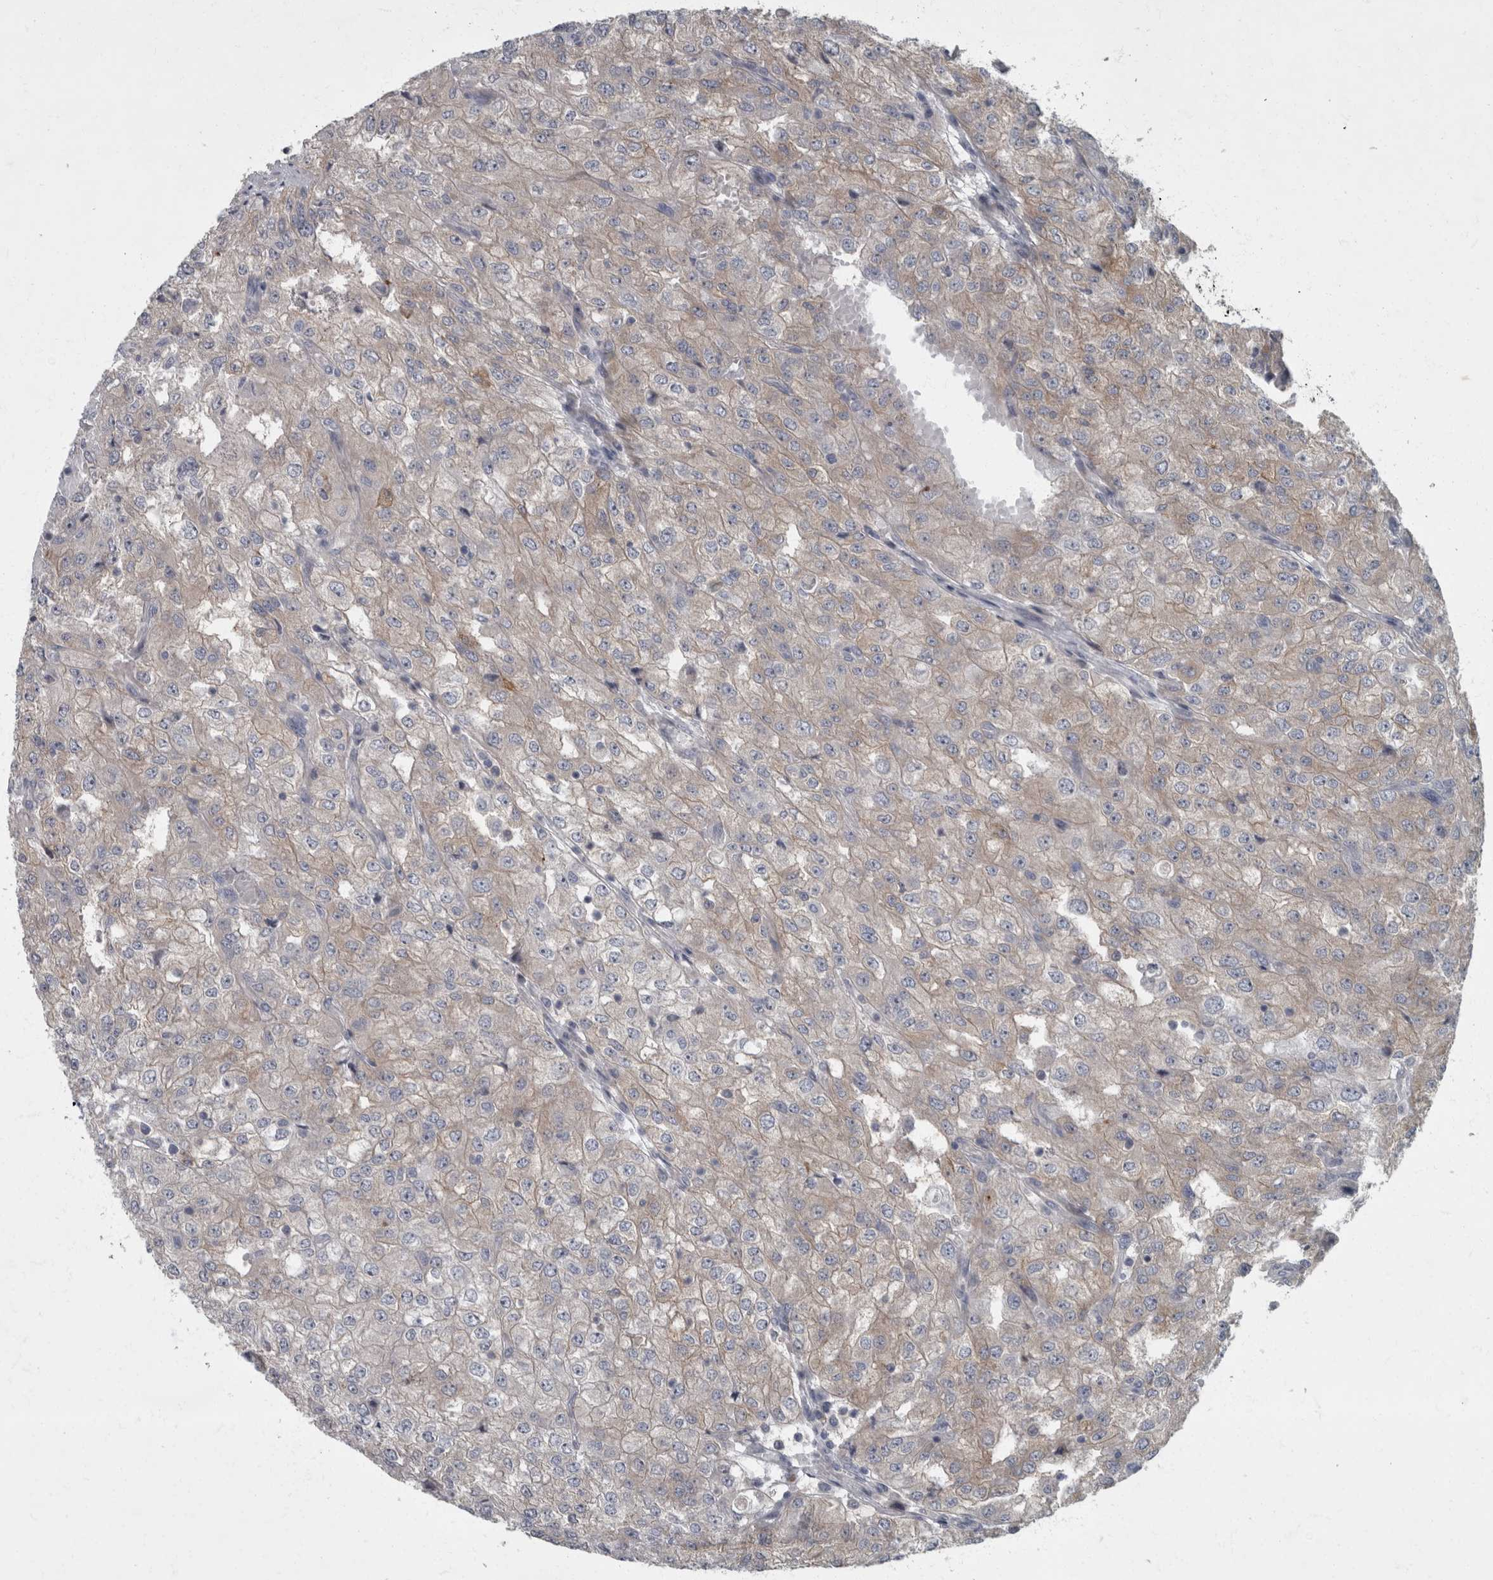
{"staining": {"intensity": "weak", "quantity": "<25%", "location": "cytoplasmic/membranous"}, "tissue": "renal cancer", "cell_type": "Tumor cells", "image_type": "cancer", "snomed": [{"axis": "morphology", "description": "Adenocarcinoma, NOS"}, {"axis": "topography", "description": "Kidney"}], "caption": "This is an immunohistochemistry (IHC) photomicrograph of human renal cancer. There is no expression in tumor cells.", "gene": "CDC42BPG", "patient": {"sex": "female", "age": 54}}